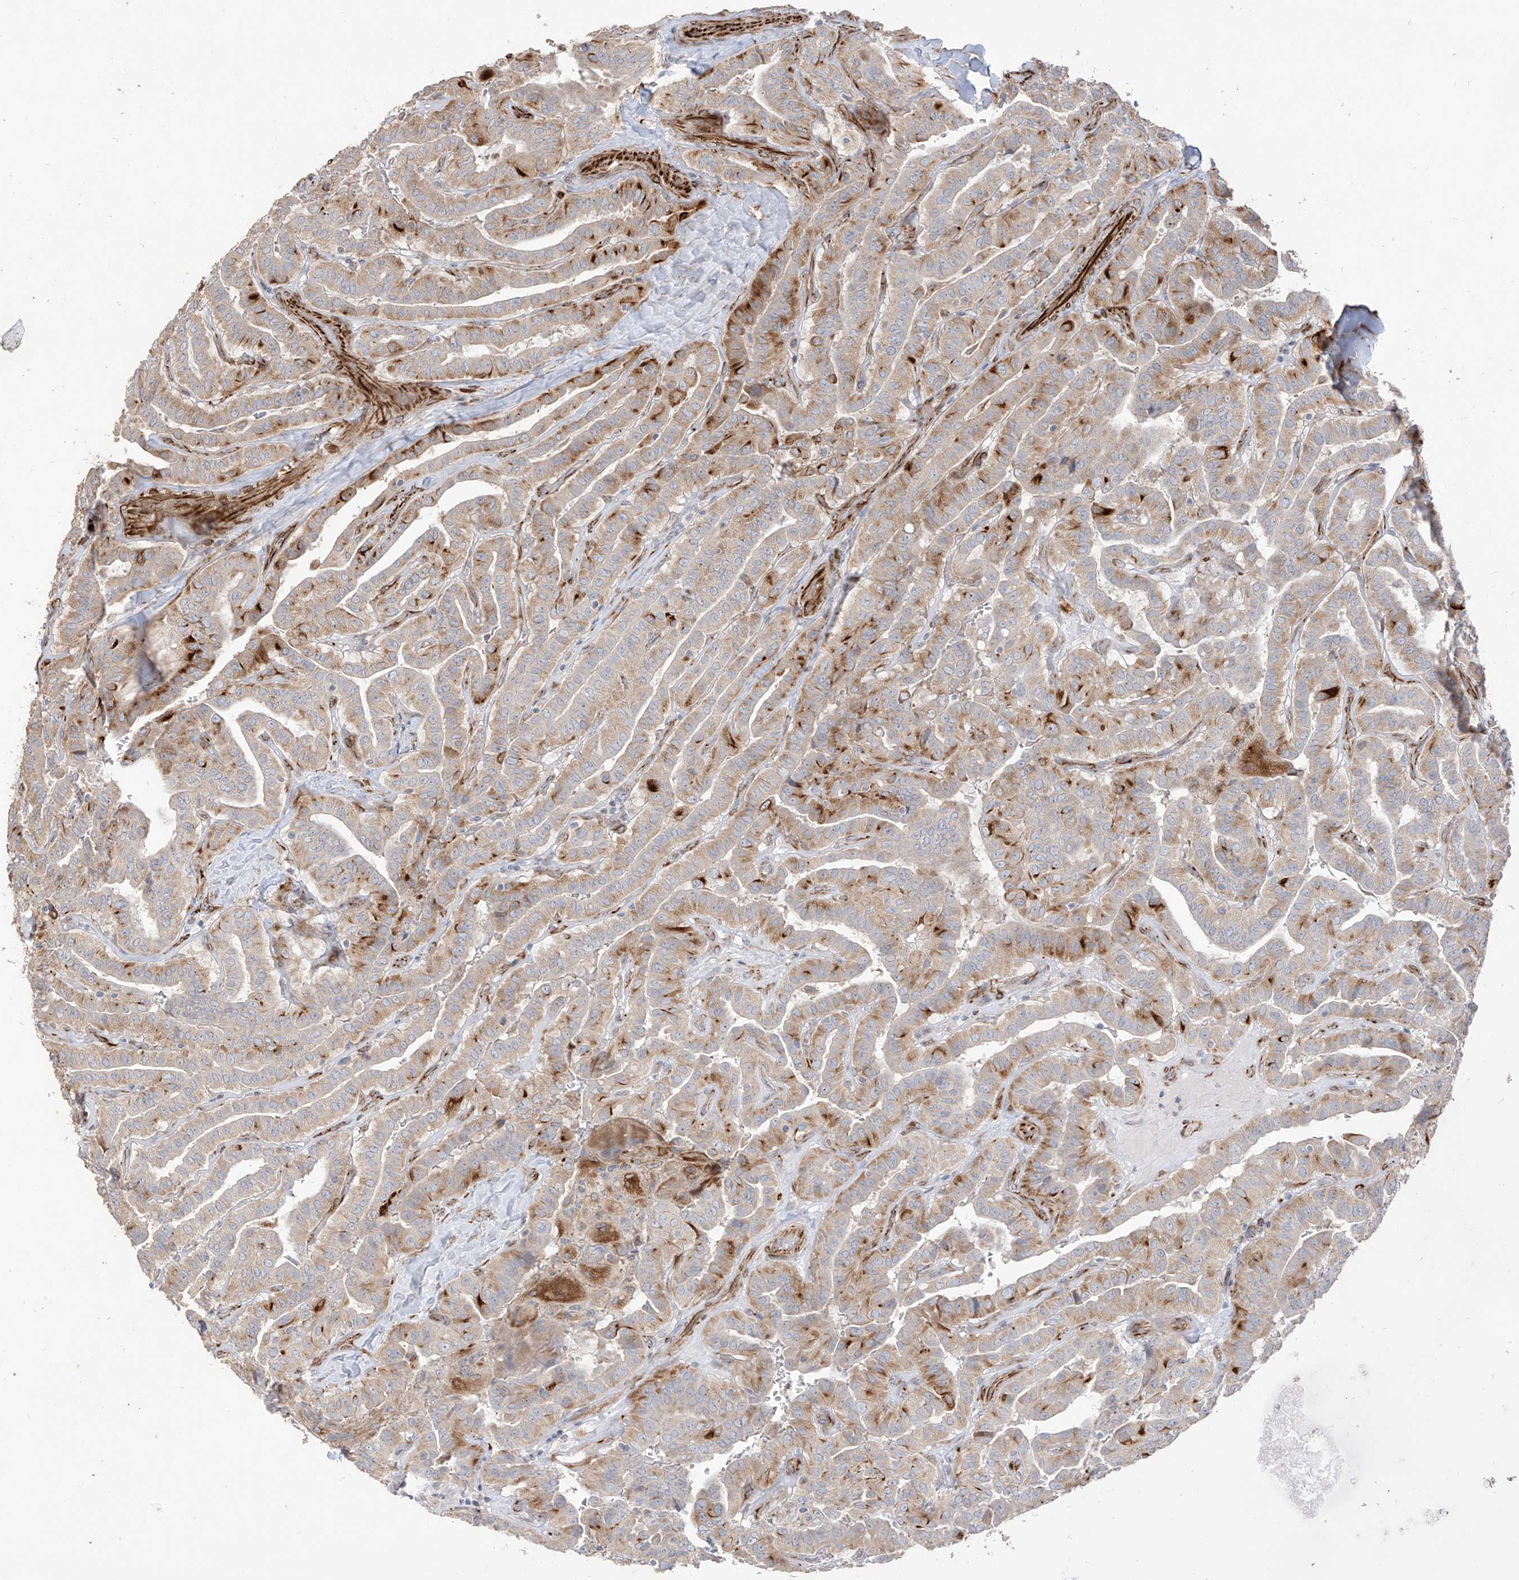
{"staining": {"intensity": "moderate", "quantity": "25%-75%", "location": "cytoplasmic/membranous"}, "tissue": "thyroid cancer", "cell_type": "Tumor cells", "image_type": "cancer", "snomed": [{"axis": "morphology", "description": "Papillary adenocarcinoma, NOS"}, {"axis": "topography", "description": "Thyroid gland"}], "caption": "This is a histology image of IHC staining of thyroid cancer (papillary adenocarcinoma), which shows moderate staining in the cytoplasmic/membranous of tumor cells.", "gene": "DCDC2", "patient": {"sex": "male", "age": 77}}